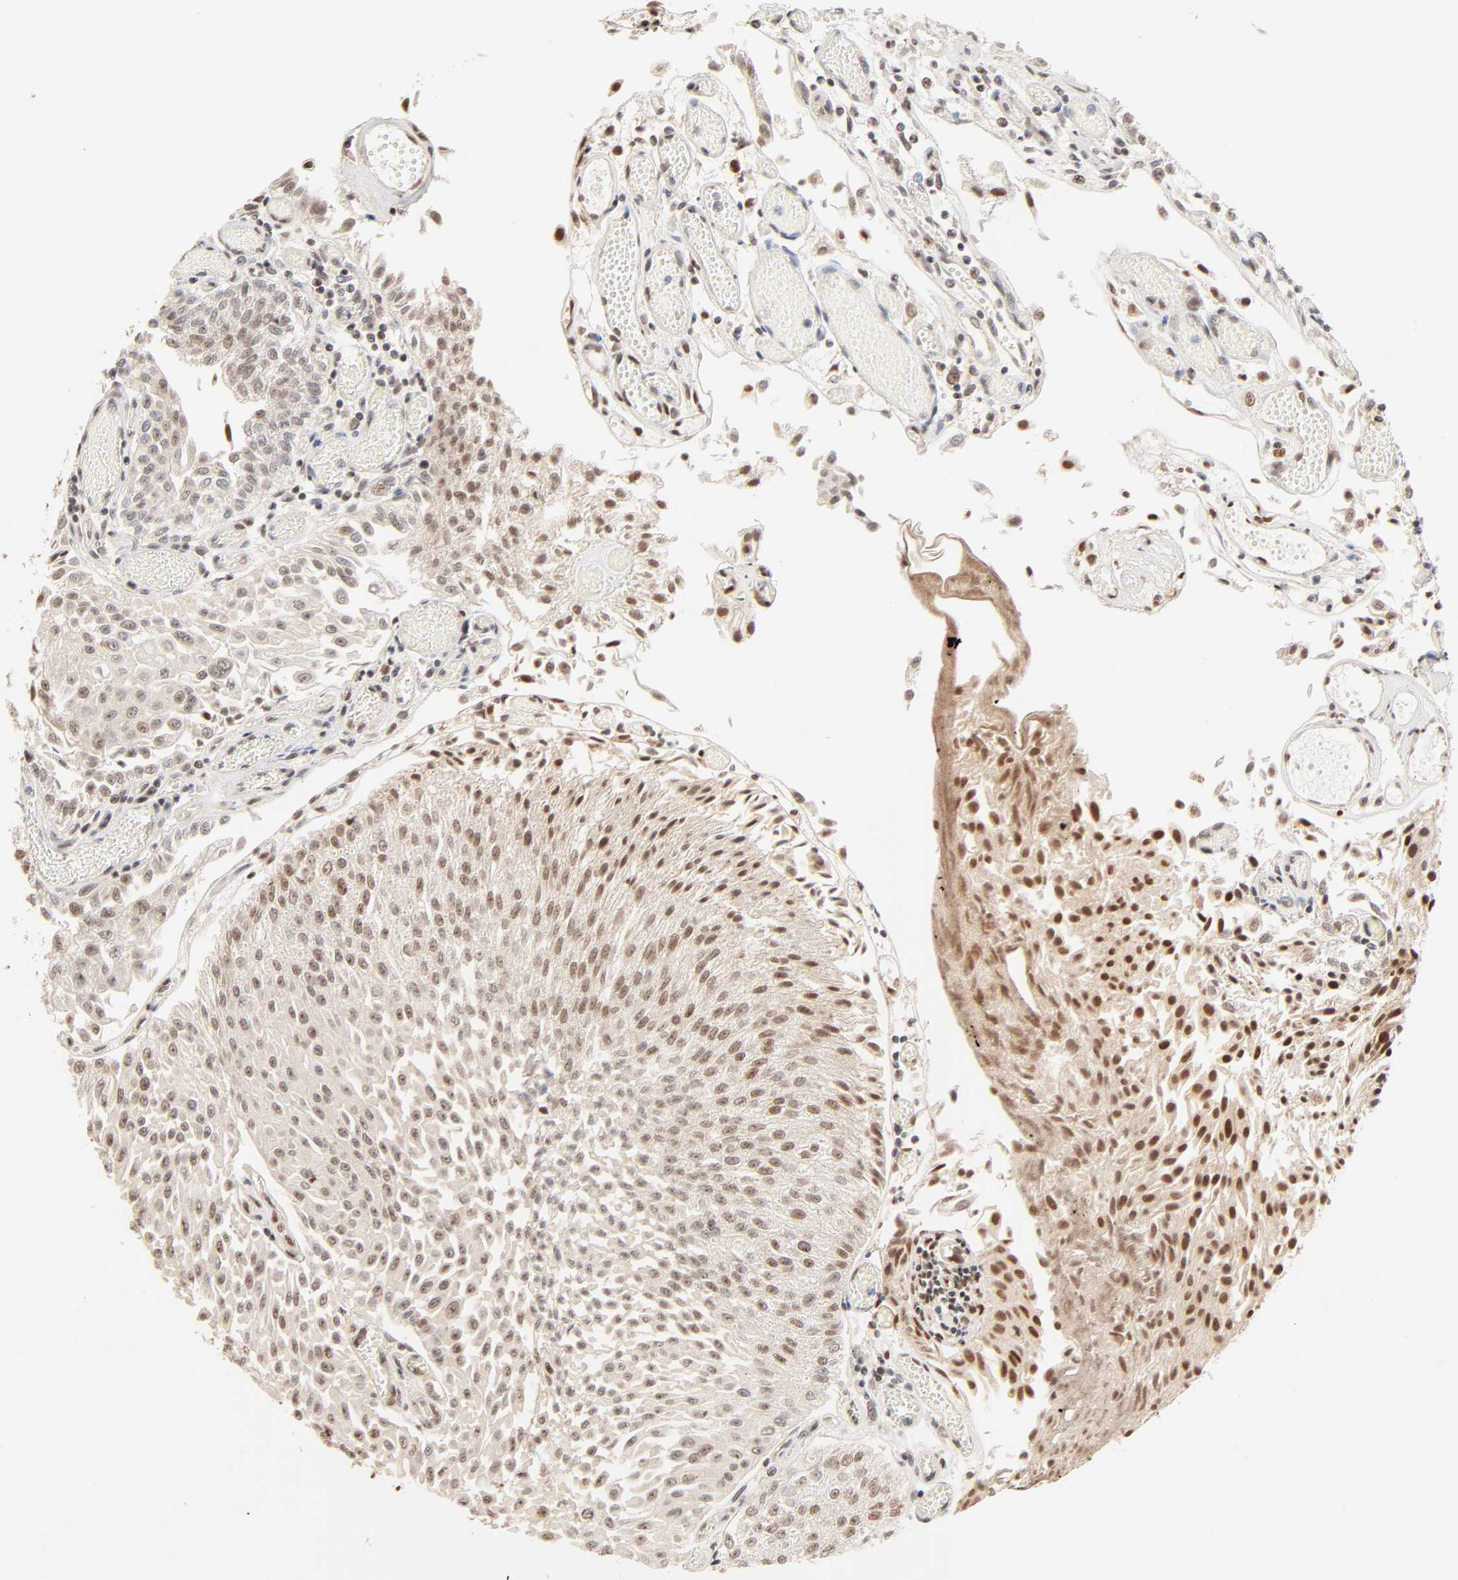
{"staining": {"intensity": "weak", "quantity": "<25%", "location": "cytoplasmic/membranous,nuclear"}, "tissue": "urothelial cancer", "cell_type": "Tumor cells", "image_type": "cancer", "snomed": [{"axis": "morphology", "description": "Urothelial carcinoma, Low grade"}, {"axis": "topography", "description": "Urinary bladder"}], "caption": "Tumor cells are negative for protein expression in human urothelial cancer.", "gene": "FAM50A", "patient": {"sex": "male", "age": 86}}